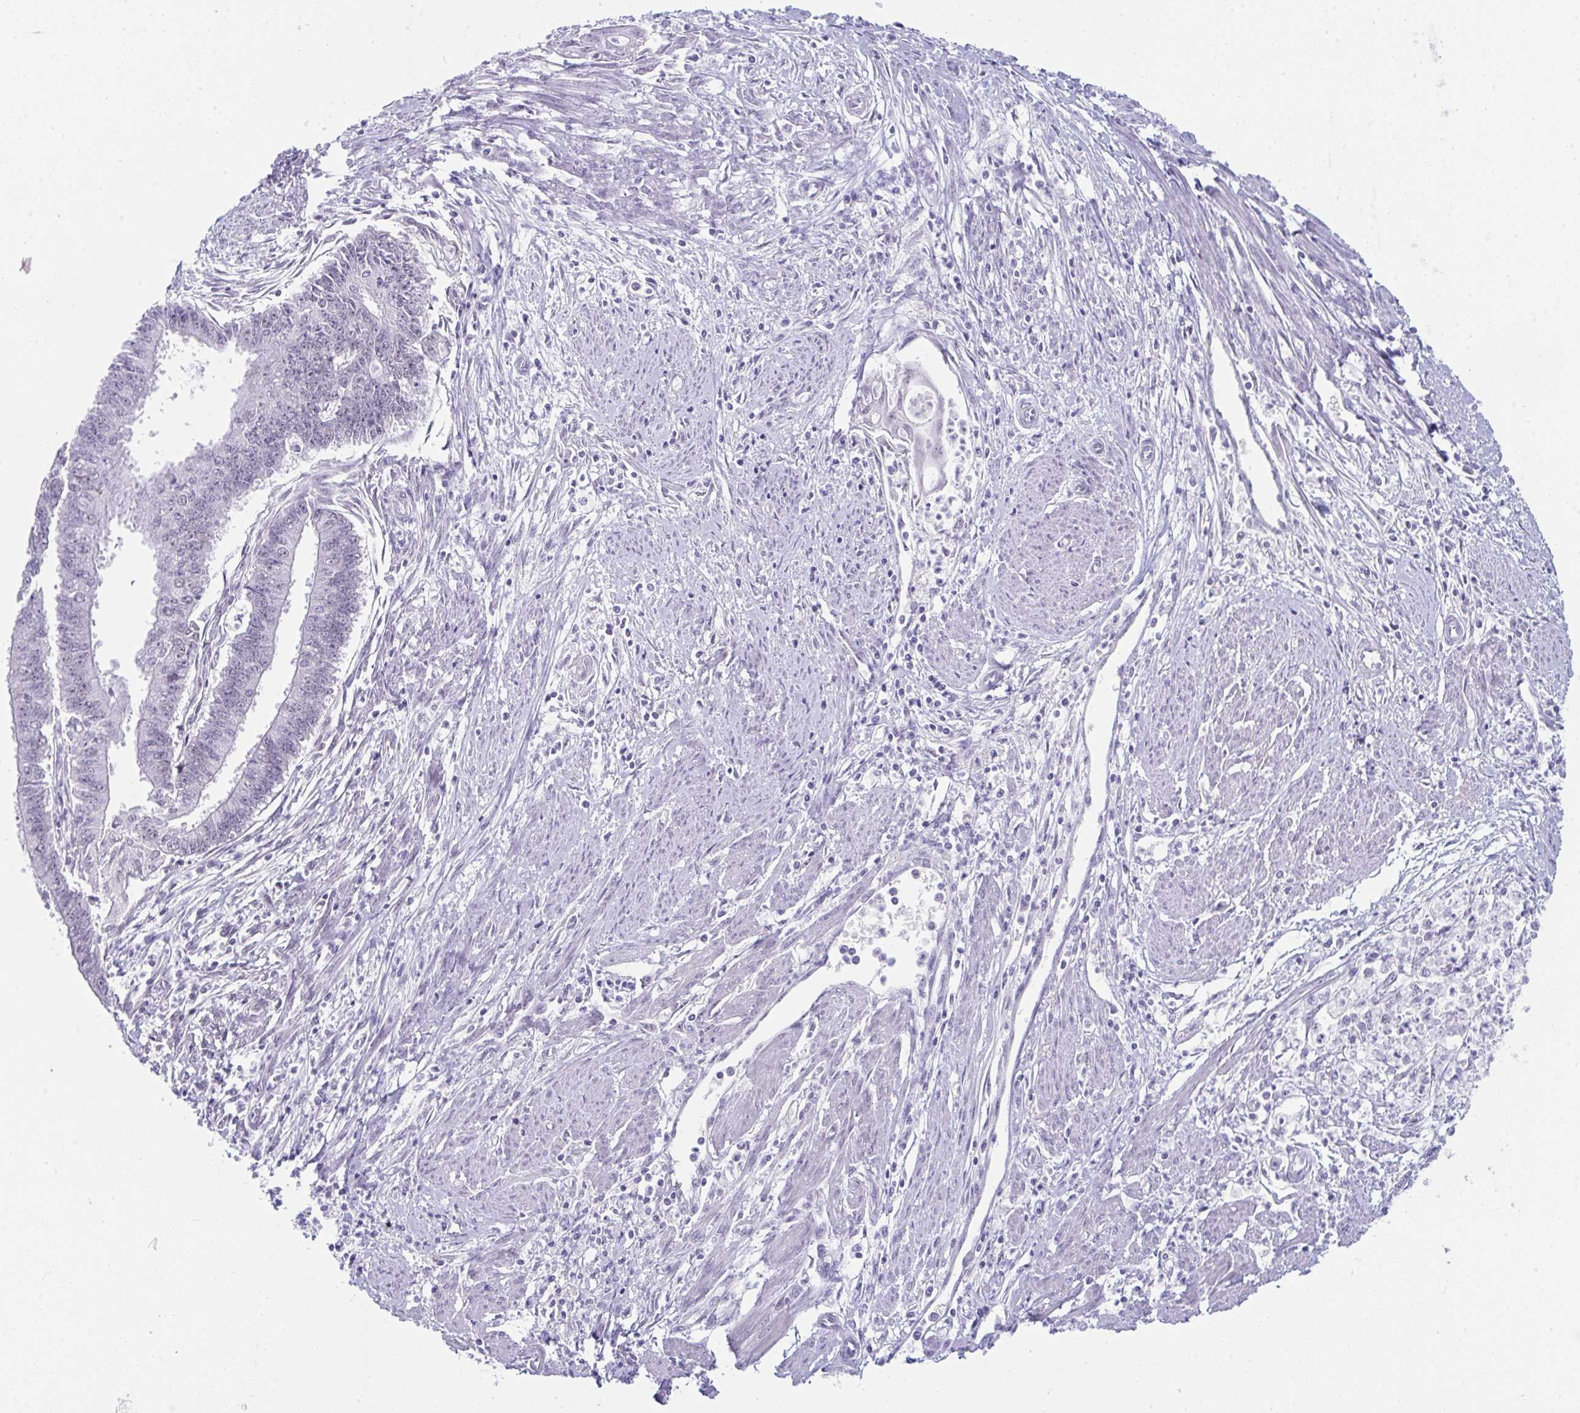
{"staining": {"intensity": "negative", "quantity": "none", "location": "none"}, "tissue": "endometrial cancer", "cell_type": "Tumor cells", "image_type": "cancer", "snomed": [{"axis": "morphology", "description": "Adenocarcinoma, NOS"}, {"axis": "topography", "description": "Endometrium"}], "caption": "Tumor cells are negative for brown protein staining in adenocarcinoma (endometrial).", "gene": "CDK13", "patient": {"sex": "female", "age": 73}}